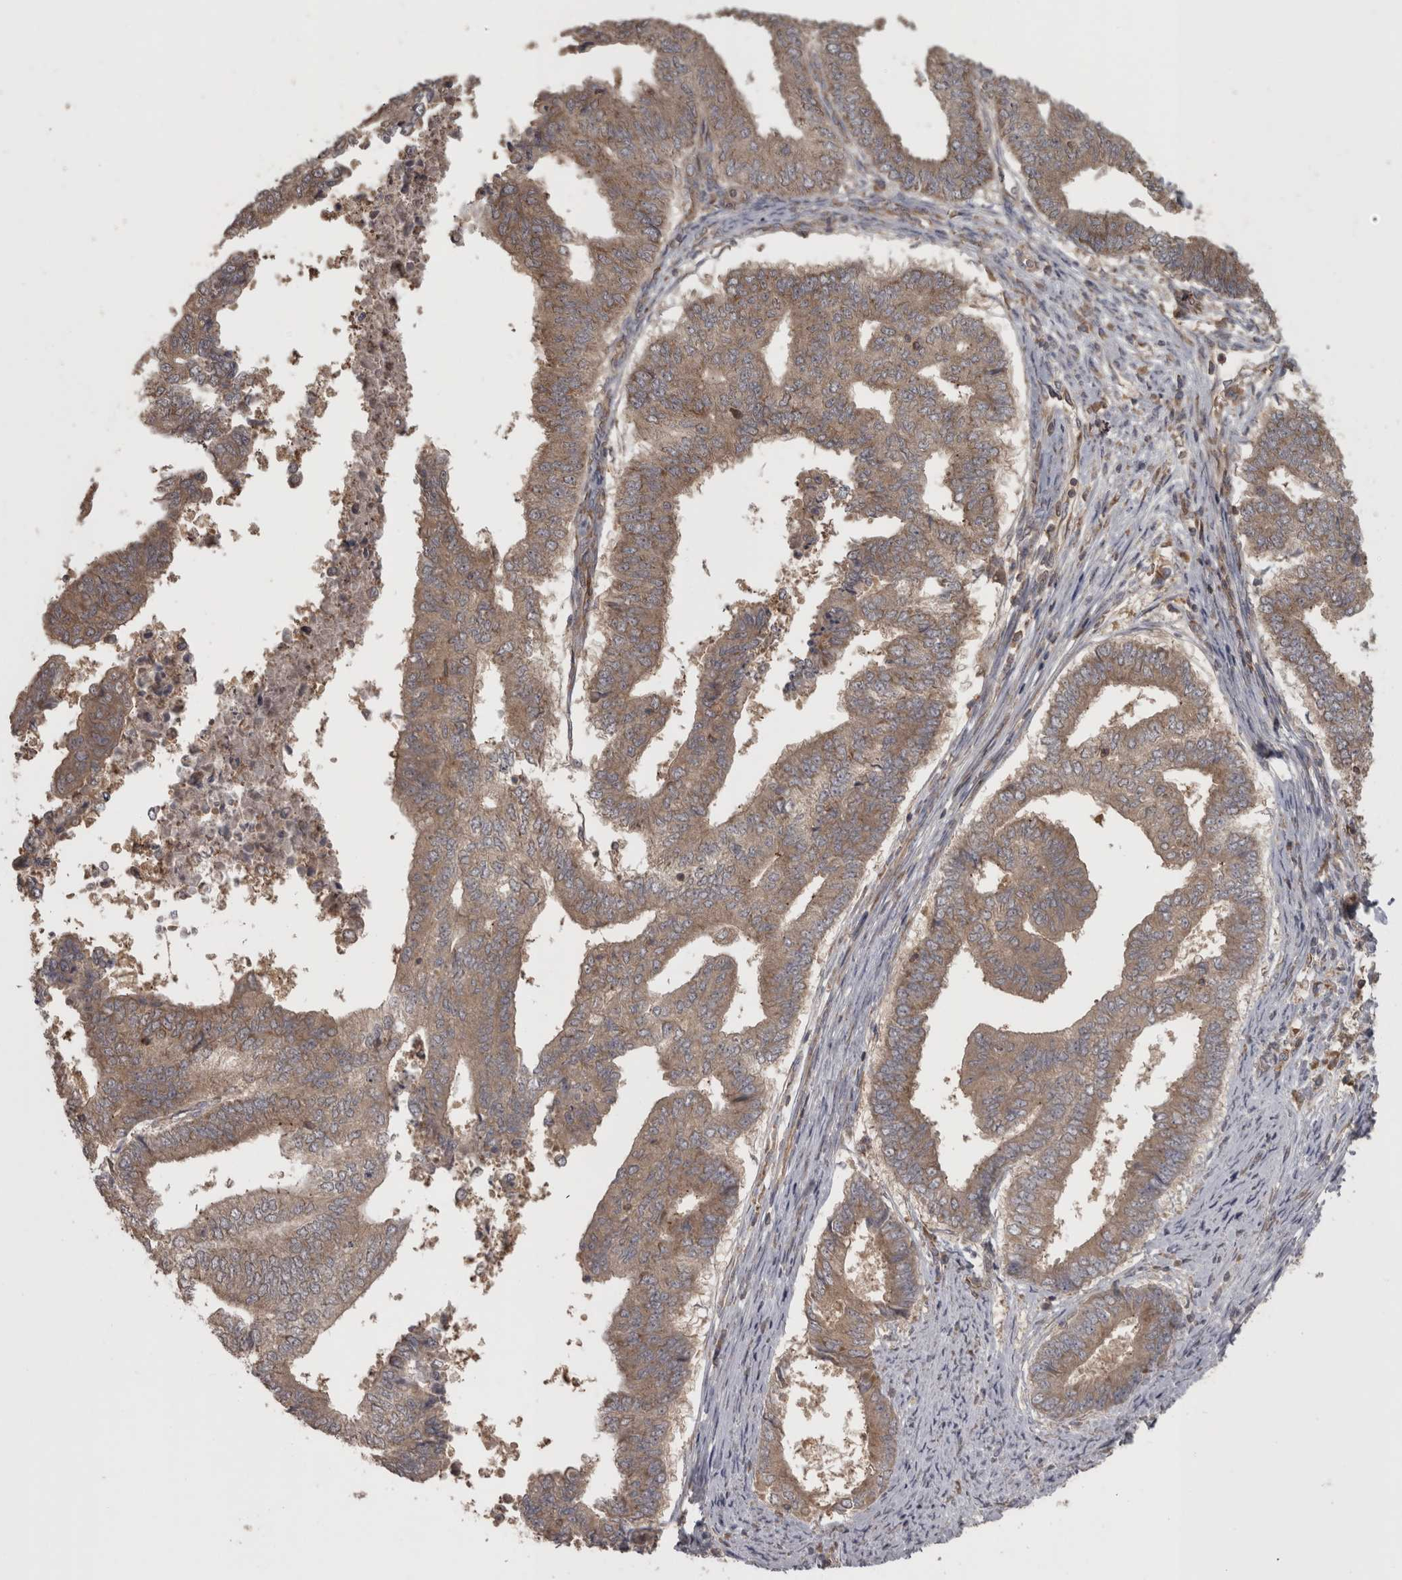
{"staining": {"intensity": "weak", "quantity": ">75%", "location": "cytoplasmic/membranous"}, "tissue": "endometrial cancer", "cell_type": "Tumor cells", "image_type": "cancer", "snomed": [{"axis": "morphology", "description": "Polyp, NOS"}, {"axis": "morphology", "description": "Adenocarcinoma, NOS"}, {"axis": "morphology", "description": "Adenoma, NOS"}, {"axis": "topography", "description": "Endometrium"}], "caption": "Brown immunohistochemical staining in human endometrial cancer reveals weak cytoplasmic/membranous expression in about >75% of tumor cells.", "gene": "MICU3", "patient": {"sex": "female", "age": 79}}